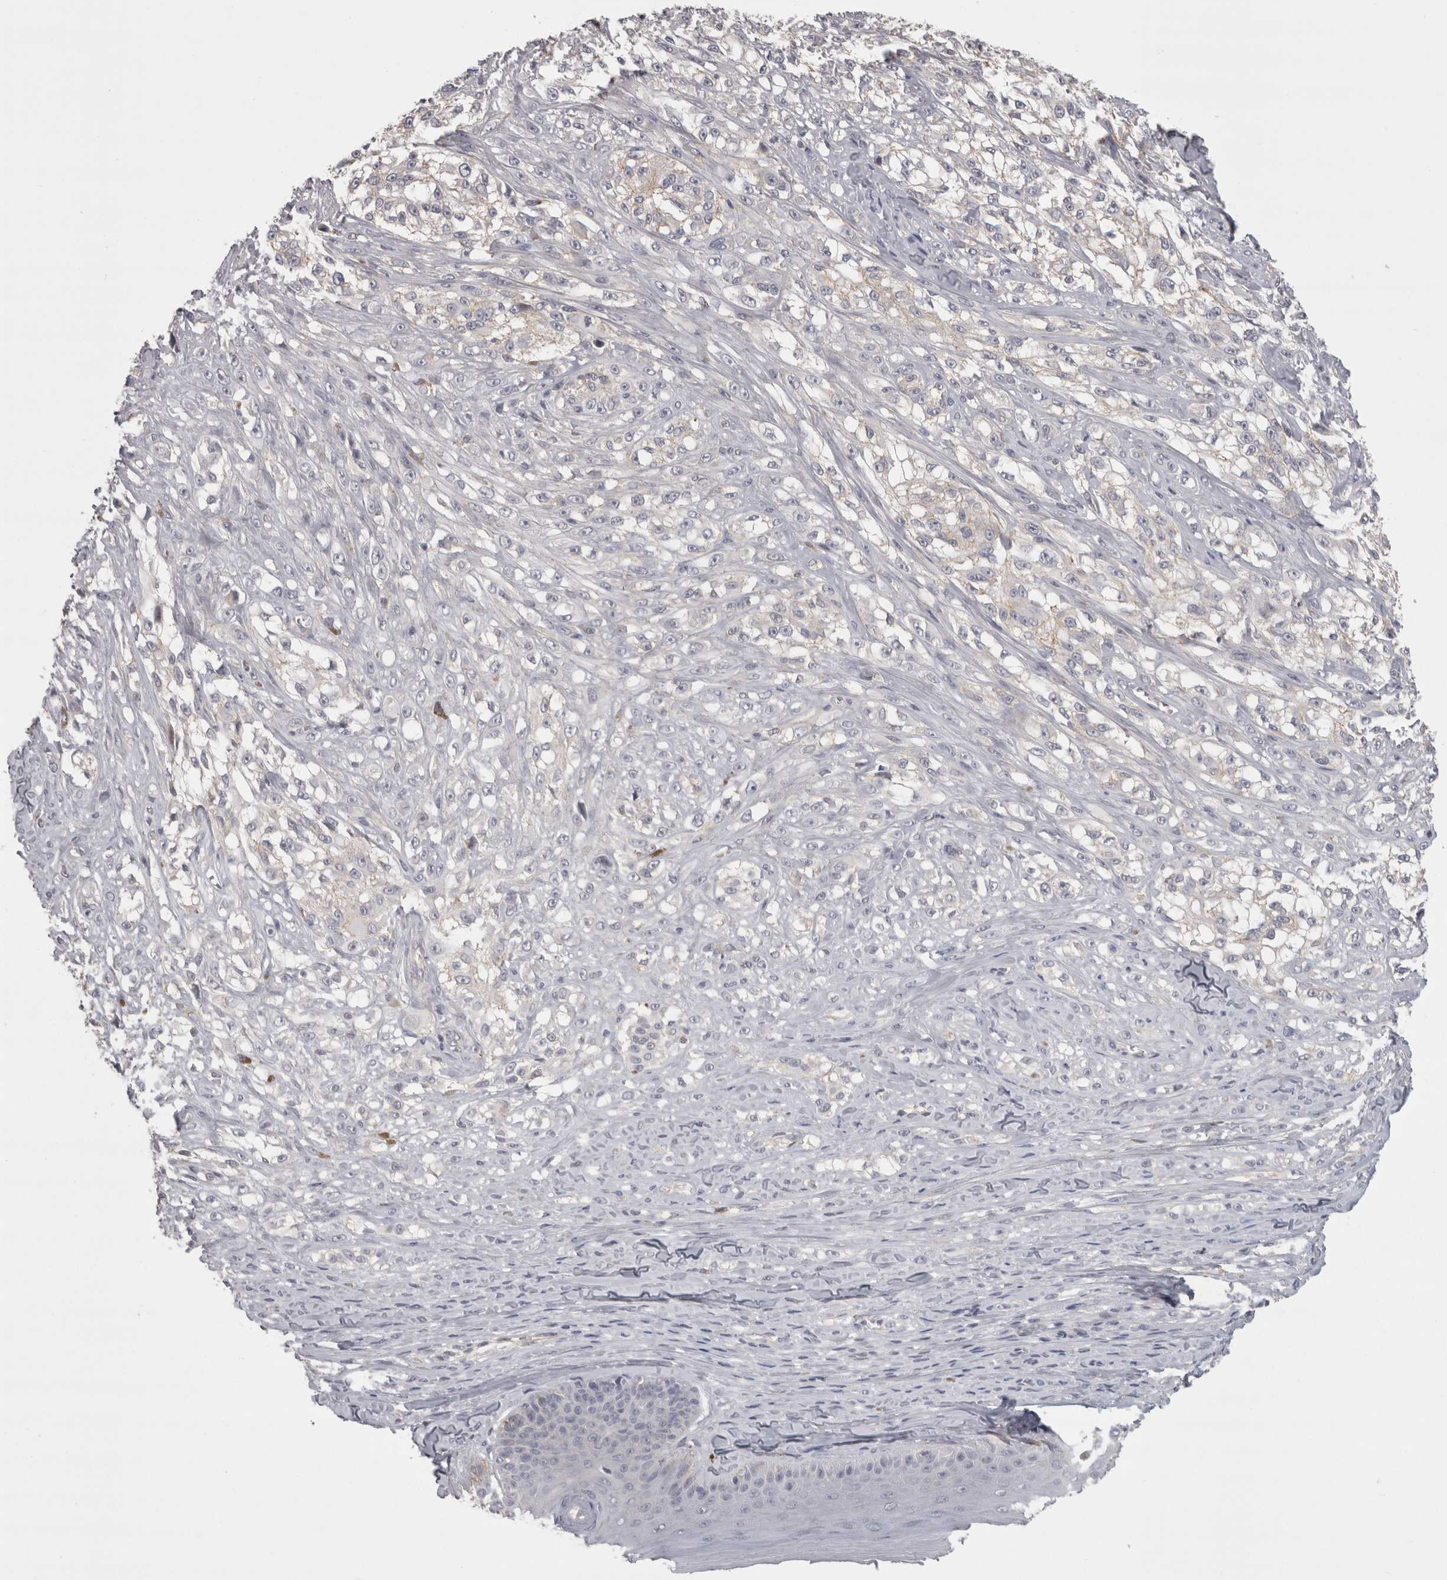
{"staining": {"intensity": "negative", "quantity": "none", "location": "none"}, "tissue": "melanoma", "cell_type": "Tumor cells", "image_type": "cancer", "snomed": [{"axis": "morphology", "description": "Malignant melanoma, NOS"}, {"axis": "topography", "description": "Skin of head"}], "caption": "Protein analysis of malignant melanoma shows no significant positivity in tumor cells.", "gene": "LYZL6", "patient": {"sex": "male", "age": 83}}